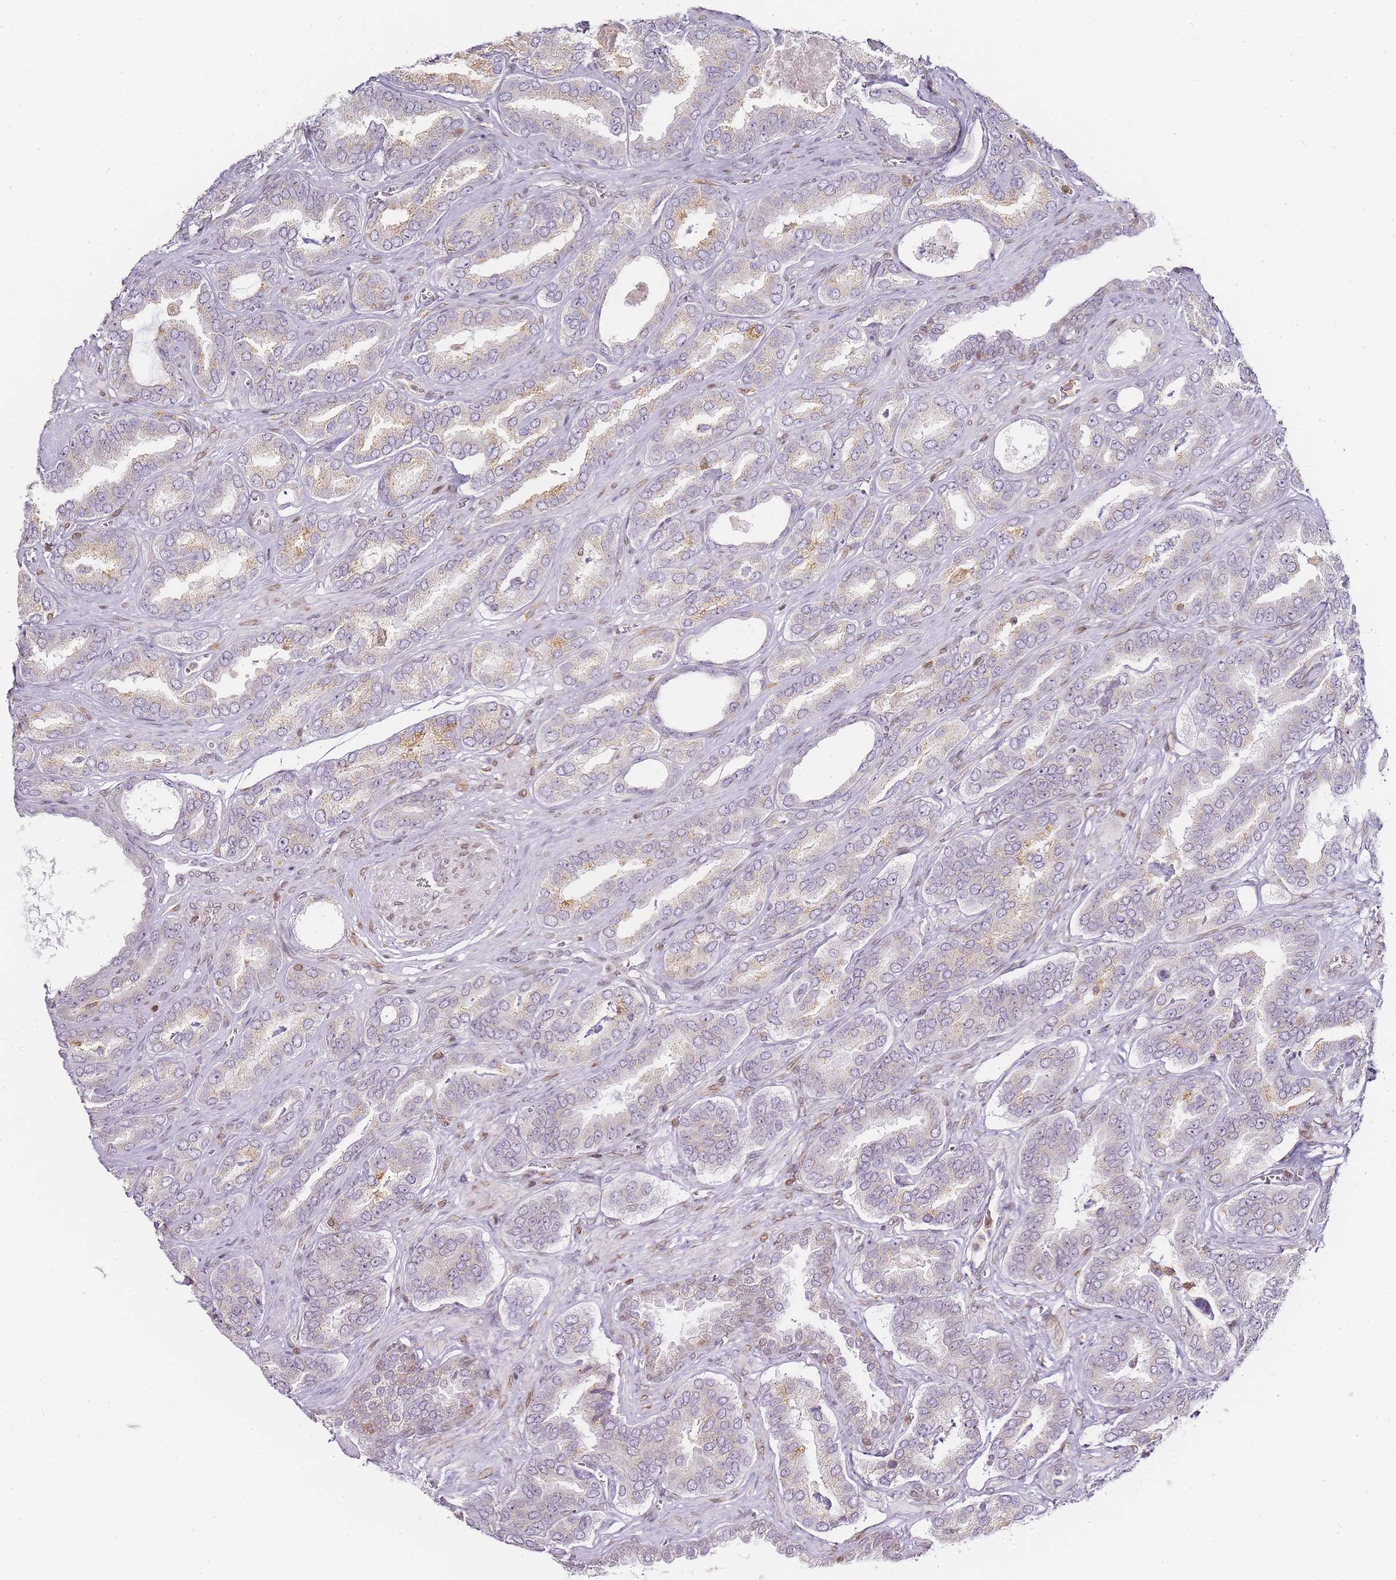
{"staining": {"intensity": "weak", "quantity": "25%-75%", "location": "cytoplasmic/membranous"}, "tissue": "prostate cancer", "cell_type": "Tumor cells", "image_type": "cancer", "snomed": [{"axis": "morphology", "description": "Adenocarcinoma, High grade"}, {"axis": "topography", "description": "Prostate"}], "caption": "IHC histopathology image of neoplastic tissue: prostate cancer (adenocarcinoma (high-grade)) stained using IHC exhibits low levels of weak protein expression localized specifically in the cytoplasmic/membranous of tumor cells, appearing as a cytoplasmic/membranous brown color.", "gene": "JAKMIP1", "patient": {"sex": "male", "age": 72}}